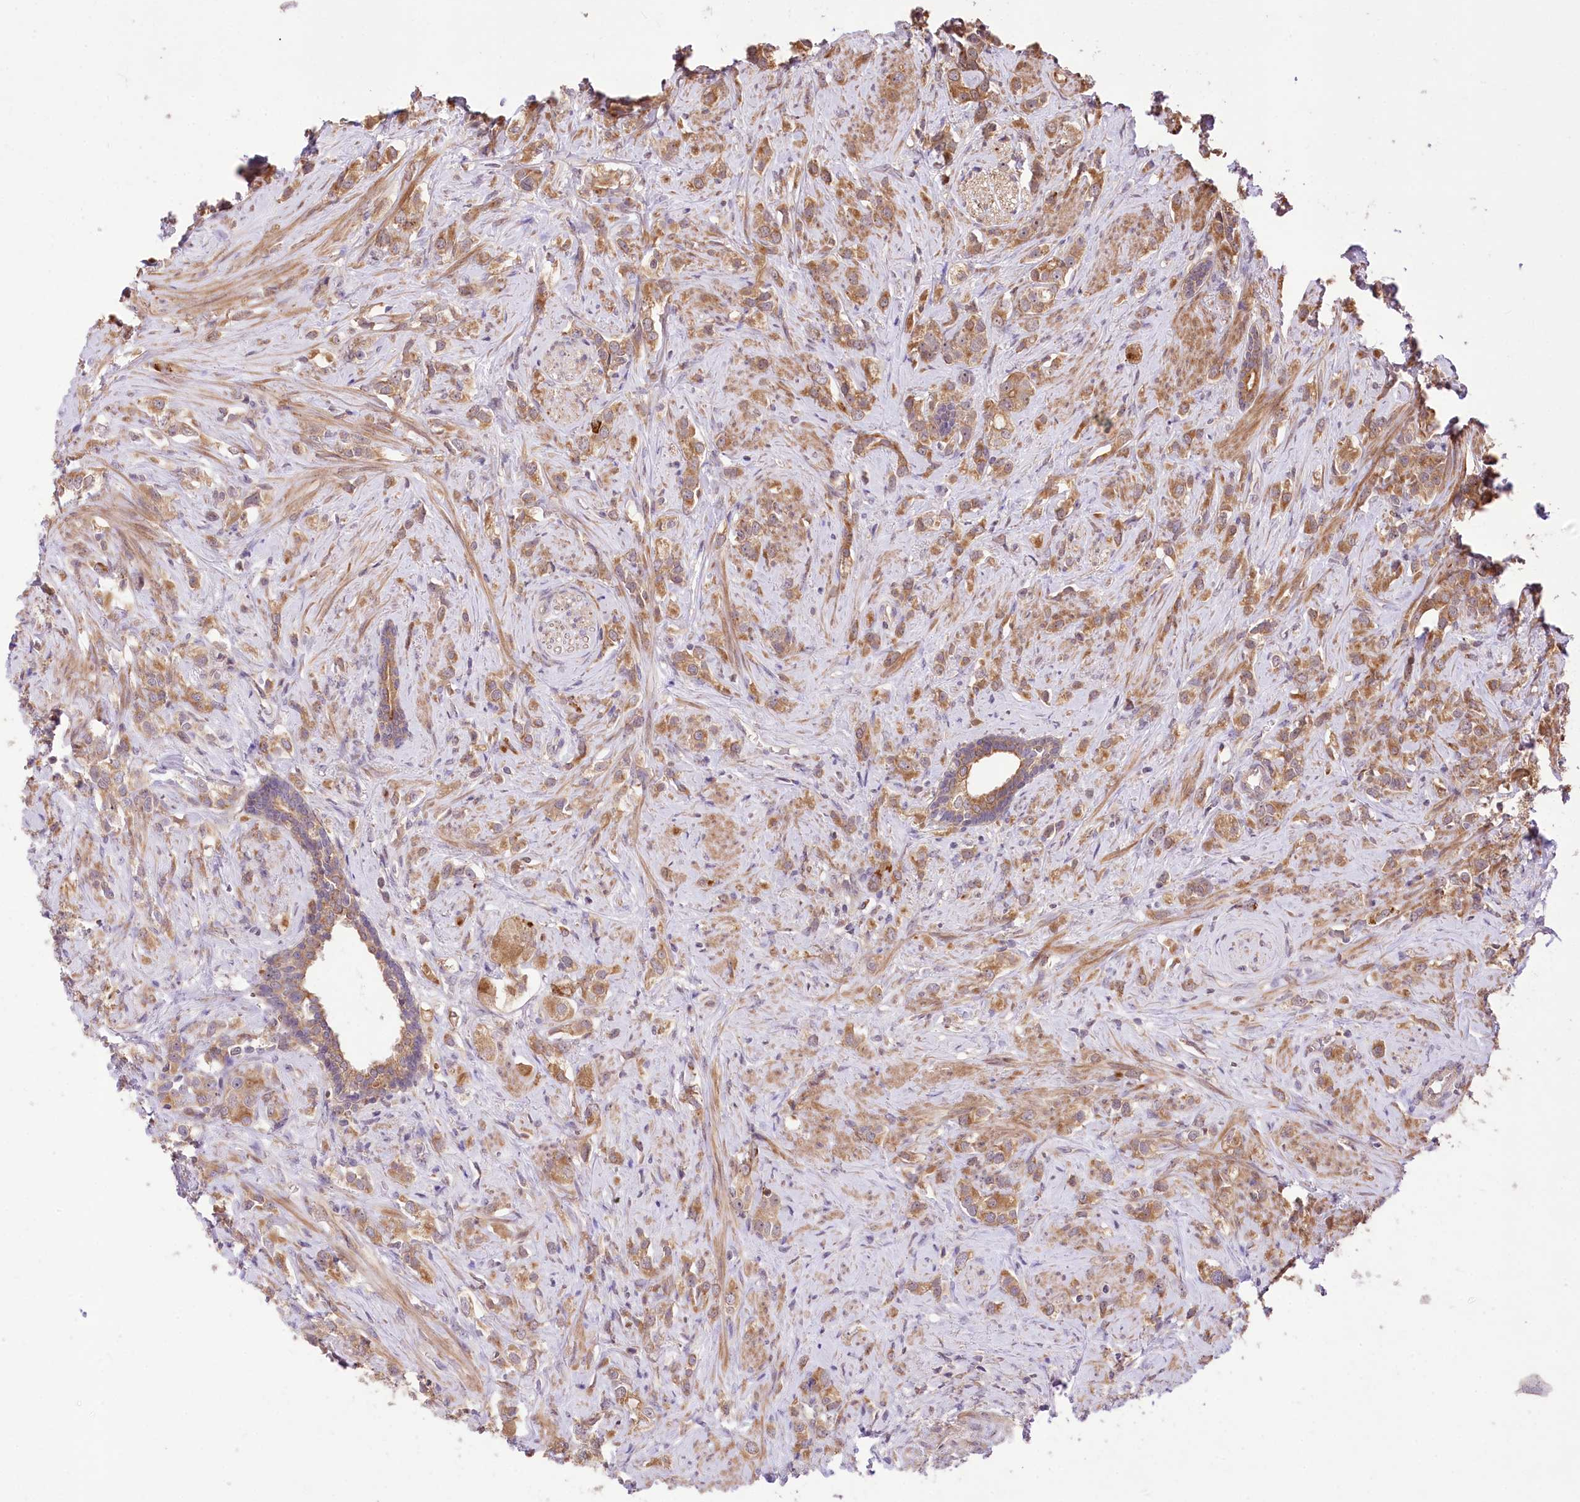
{"staining": {"intensity": "moderate", "quantity": ">75%", "location": "cytoplasmic/membranous"}, "tissue": "prostate cancer", "cell_type": "Tumor cells", "image_type": "cancer", "snomed": [{"axis": "morphology", "description": "Adenocarcinoma, High grade"}, {"axis": "topography", "description": "Prostate"}], "caption": "Tumor cells exhibit moderate cytoplasmic/membranous expression in about >75% of cells in prostate cancer (adenocarcinoma (high-grade)).", "gene": "HELT", "patient": {"sex": "male", "age": 63}}